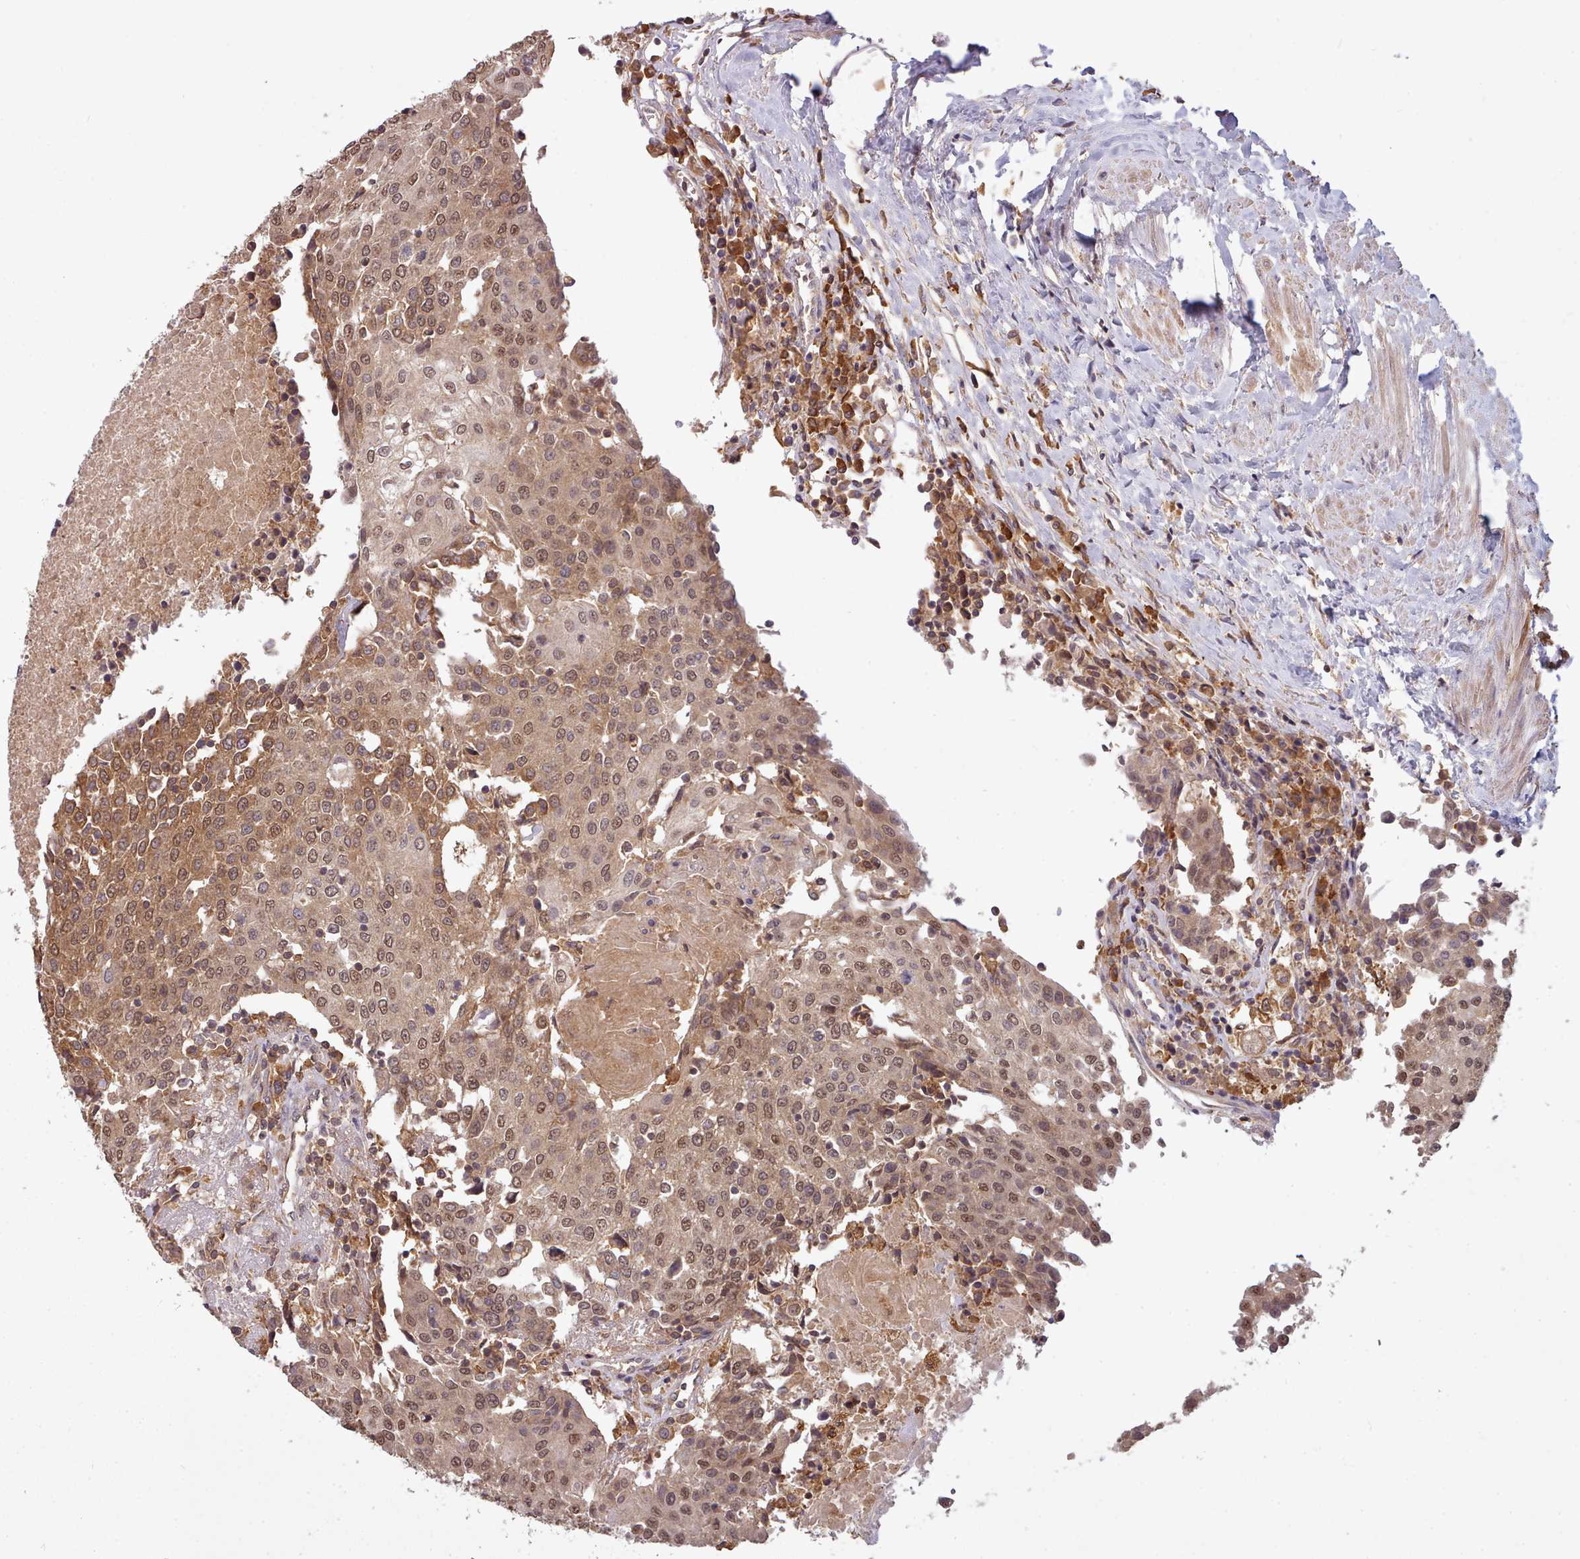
{"staining": {"intensity": "moderate", "quantity": ">75%", "location": "cytoplasmic/membranous,nuclear"}, "tissue": "urothelial cancer", "cell_type": "Tumor cells", "image_type": "cancer", "snomed": [{"axis": "morphology", "description": "Urothelial carcinoma, High grade"}, {"axis": "topography", "description": "Urinary bladder"}], "caption": "Approximately >75% of tumor cells in human urothelial cancer reveal moderate cytoplasmic/membranous and nuclear protein expression as visualized by brown immunohistochemical staining.", "gene": "PIP4P1", "patient": {"sex": "female", "age": 85}}